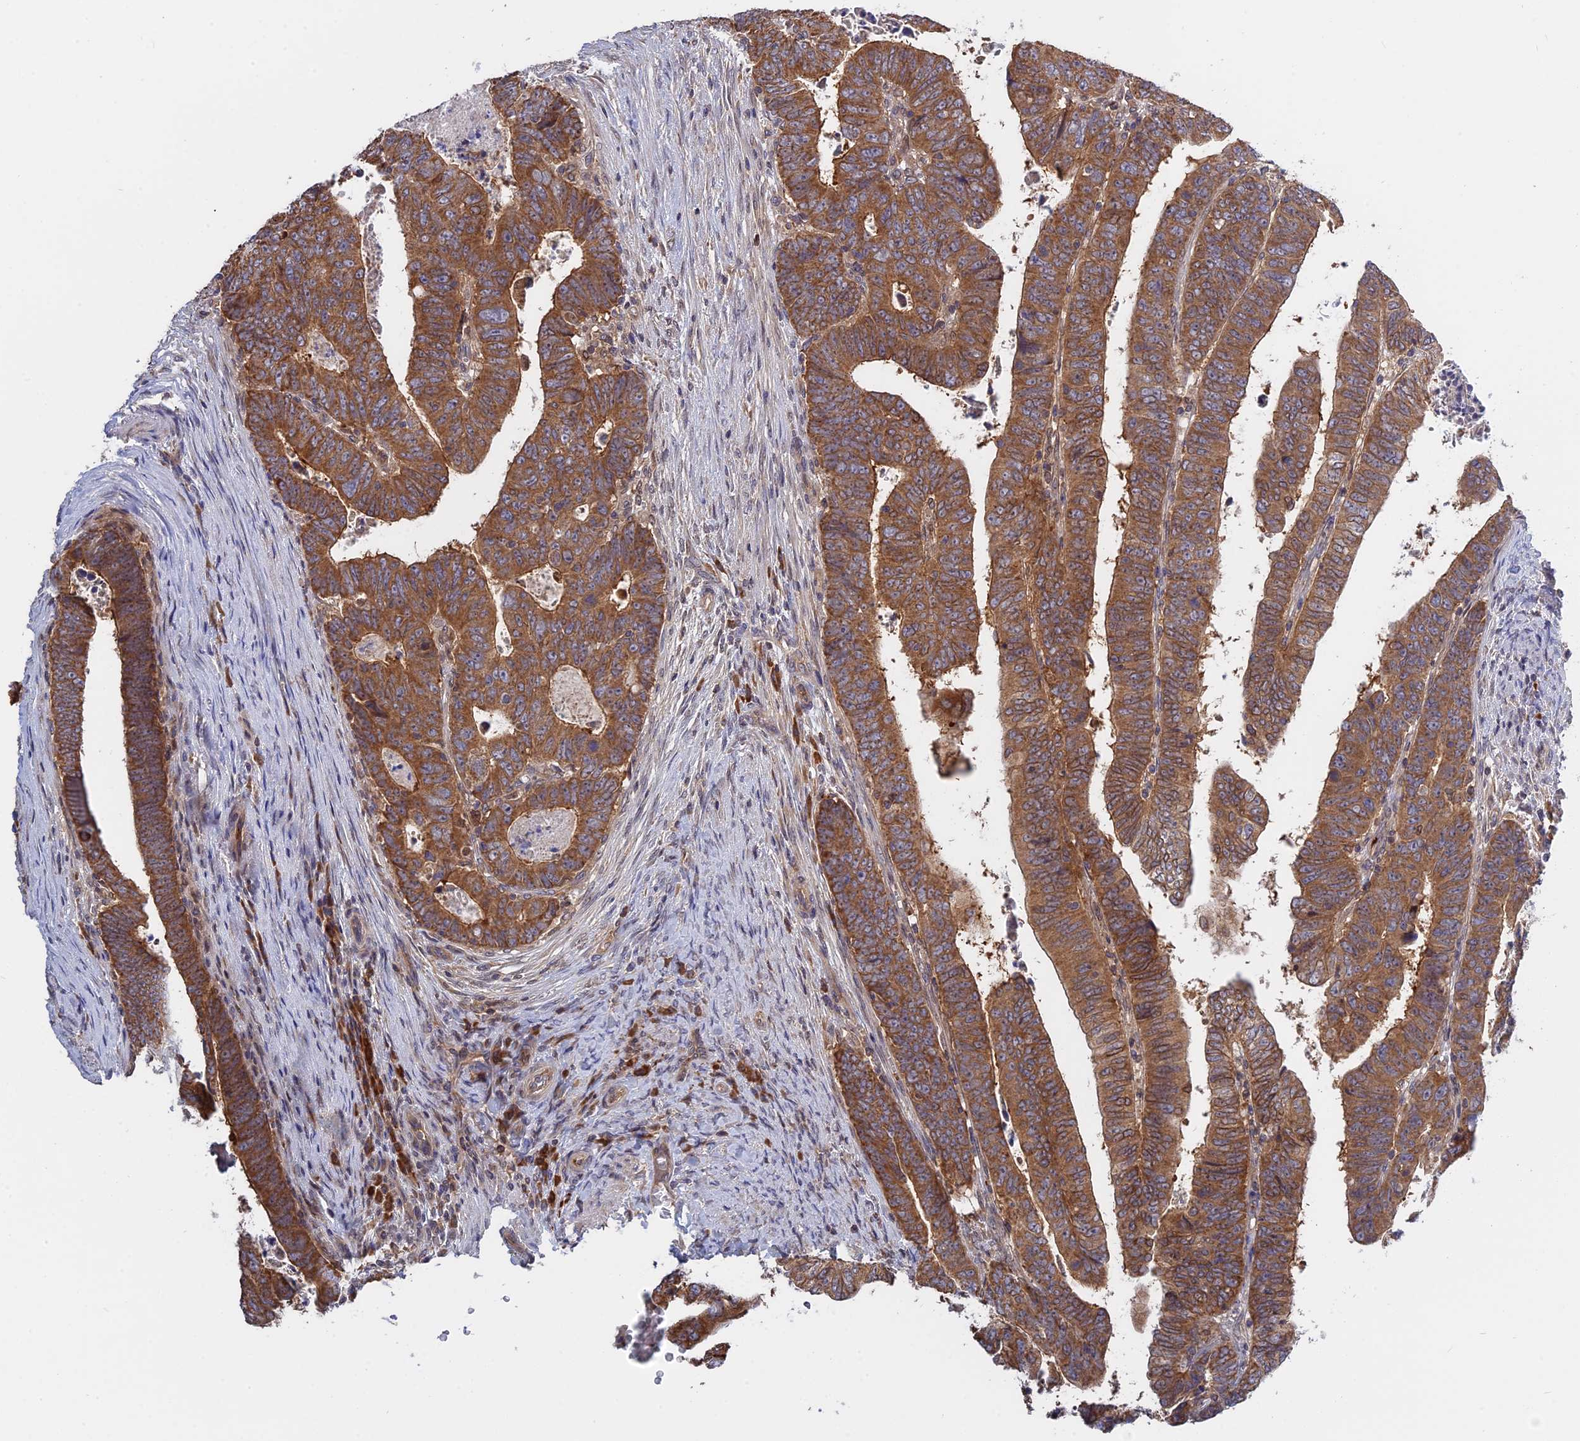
{"staining": {"intensity": "moderate", "quantity": ">75%", "location": "cytoplasmic/membranous"}, "tissue": "colorectal cancer", "cell_type": "Tumor cells", "image_type": "cancer", "snomed": [{"axis": "morphology", "description": "Normal tissue, NOS"}, {"axis": "morphology", "description": "Adenocarcinoma, NOS"}, {"axis": "topography", "description": "Rectum"}], "caption": "IHC micrograph of colorectal adenocarcinoma stained for a protein (brown), which reveals medium levels of moderate cytoplasmic/membranous staining in approximately >75% of tumor cells.", "gene": "IL21R", "patient": {"sex": "female", "age": 65}}